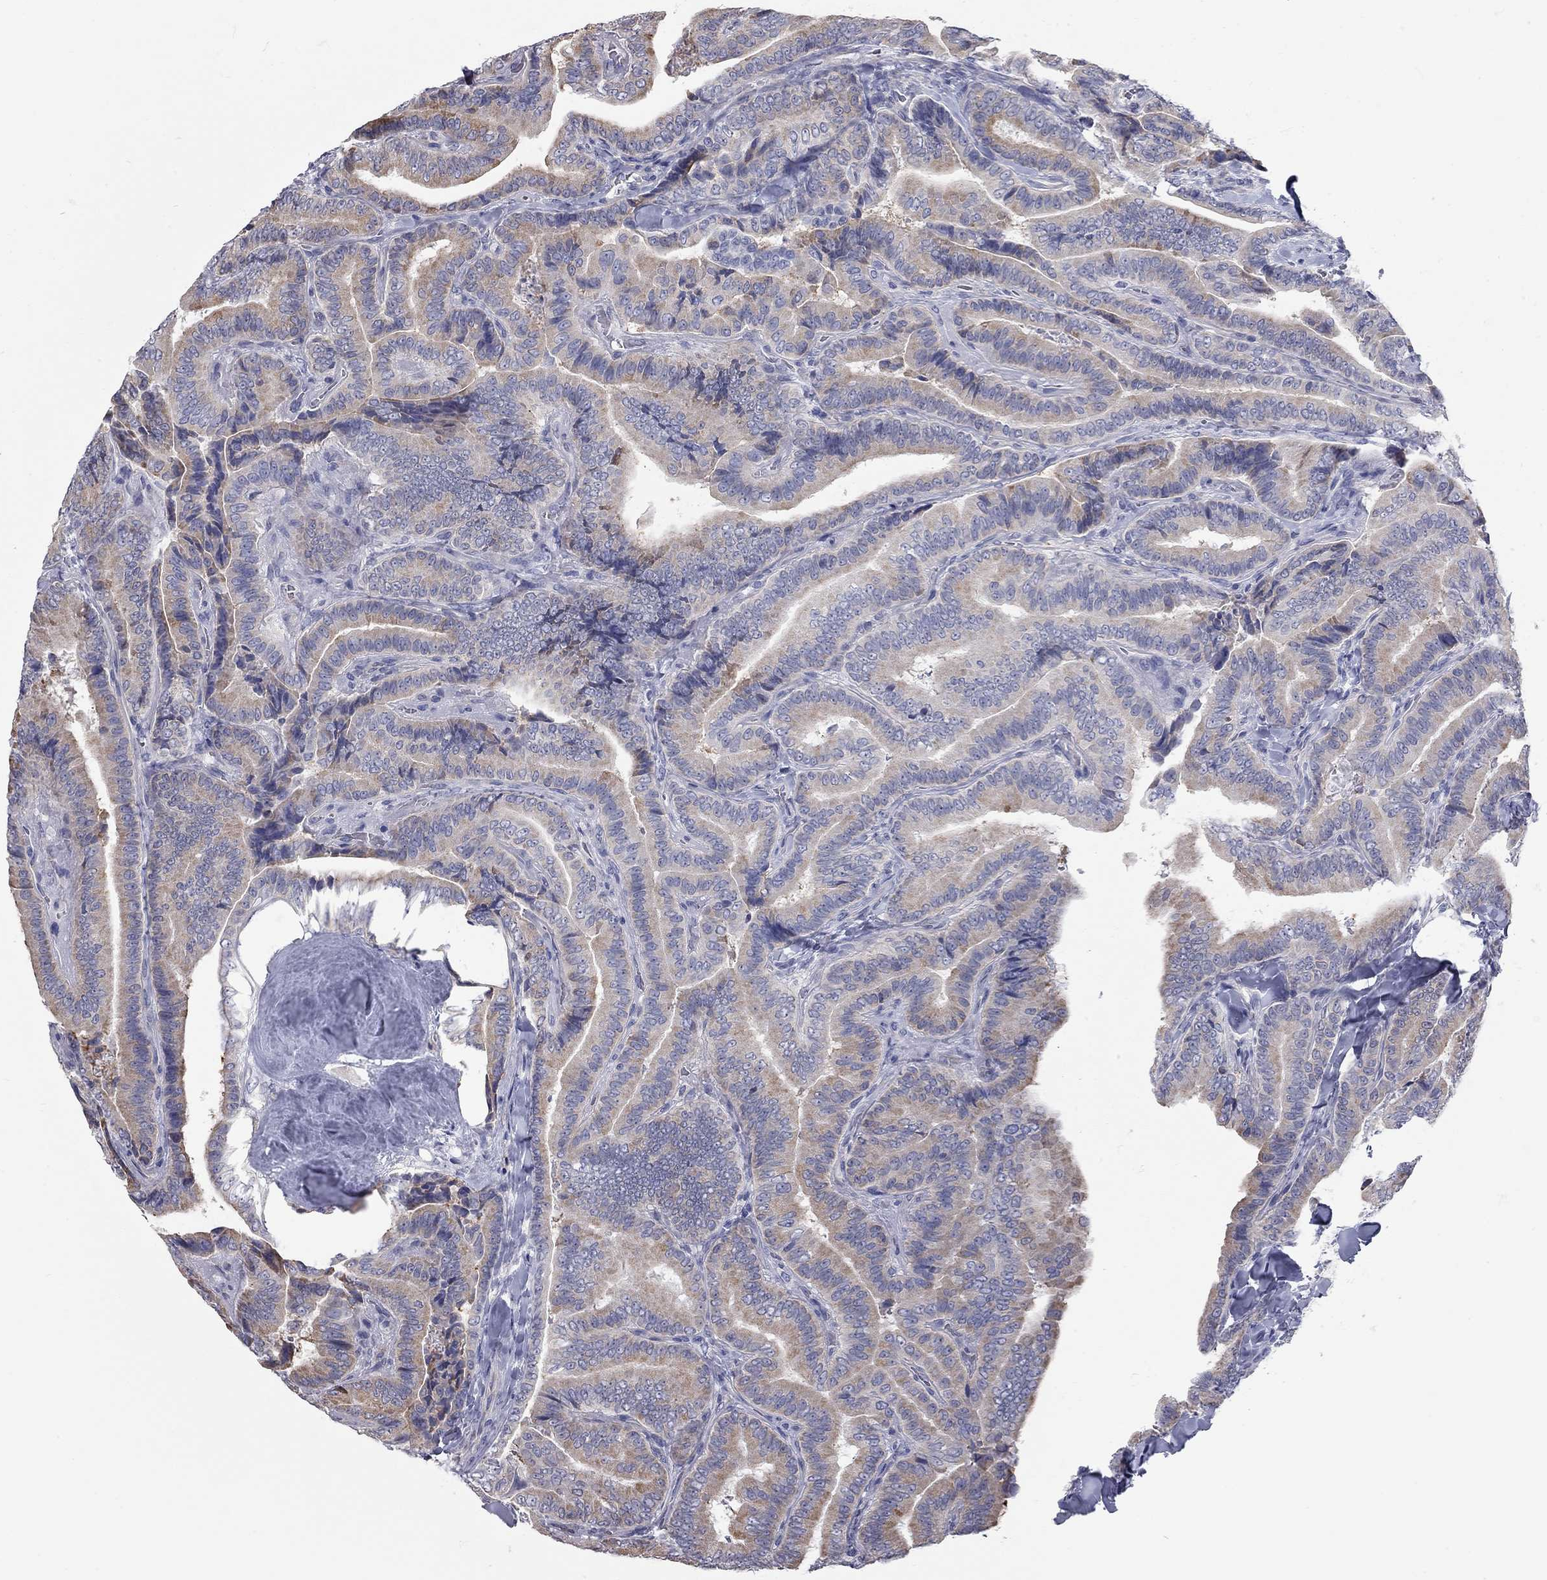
{"staining": {"intensity": "moderate", "quantity": ">75%", "location": "cytoplasmic/membranous"}, "tissue": "thyroid cancer", "cell_type": "Tumor cells", "image_type": "cancer", "snomed": [{"axis": "morphology", "description": "Papillary adenocarcinoma, NOS"}, {"axis": "topography", "description": "Thyroid gland"}], "caption": "This photomicrograph shows thyroid cancer stained with immunohistochemistry to label a protein in brown. The cytoplasmic/membranous of tumor cells show moderate positivity for the protein. Nuclei are counter-stained blue.", "gene": "XAGE2", "patient": {"sex": "male", "age": 61}}